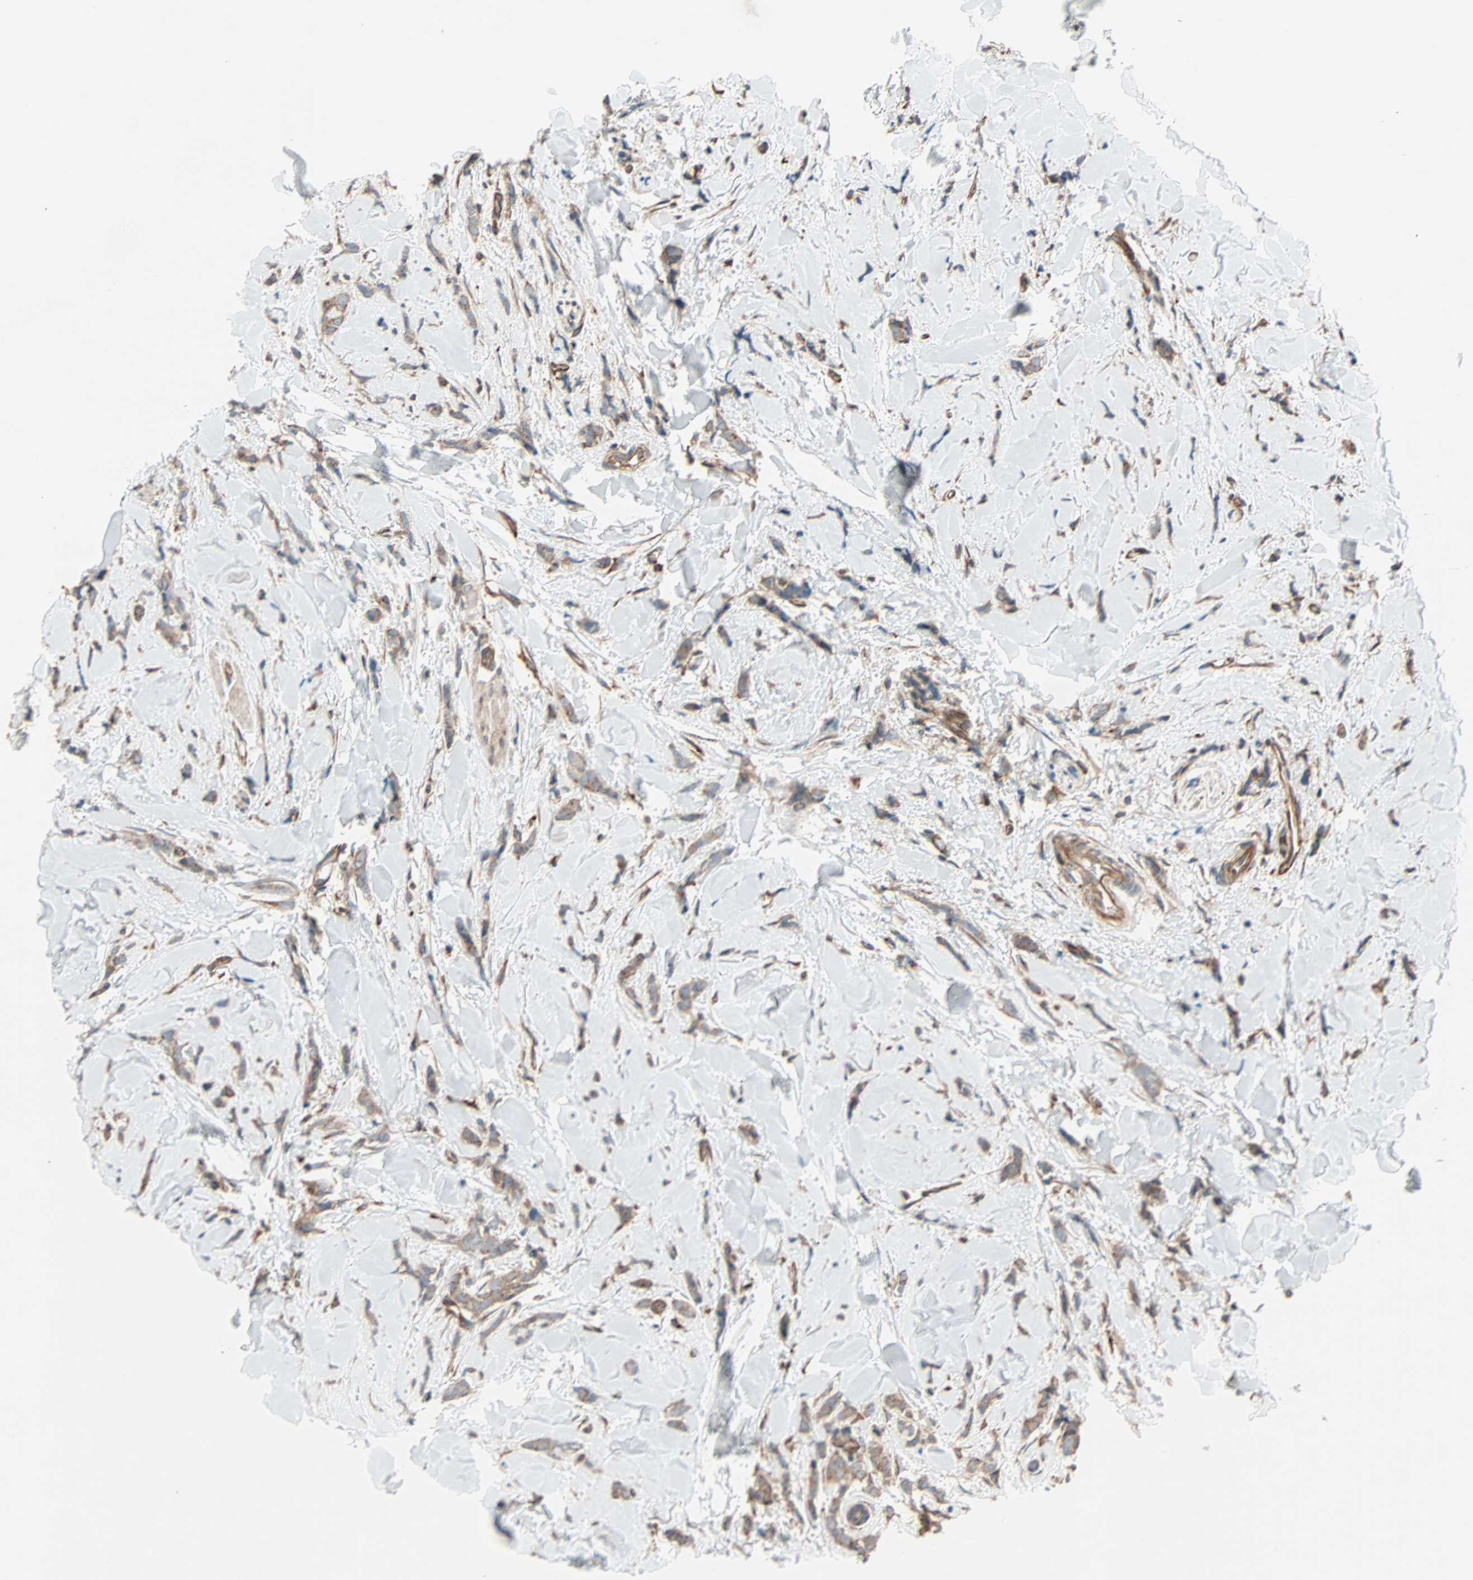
{"staining": {"intensity": "moderate", "quantity": ">75%", "location": "cytoplasmic/membranous"}, "tissue": "breast cancer", "cell_type": "Tumor cells", "image_type": "cancer", "snomed": [{"axis": "morphology", "description": "Lobular carcinoma"}, {"axis": "topography", "description": "Skin"}, {"axis": "topography", "description": "Breast"}], "caption": "Lobular carcinoma (breast) was stained to show a protein in brown. There is medium levels of moderate cytoplasmic/membranous positivity in about >75% of tumor cells.", "gene": "PHYH", "patient": {"sex": "female", "age": 46}}